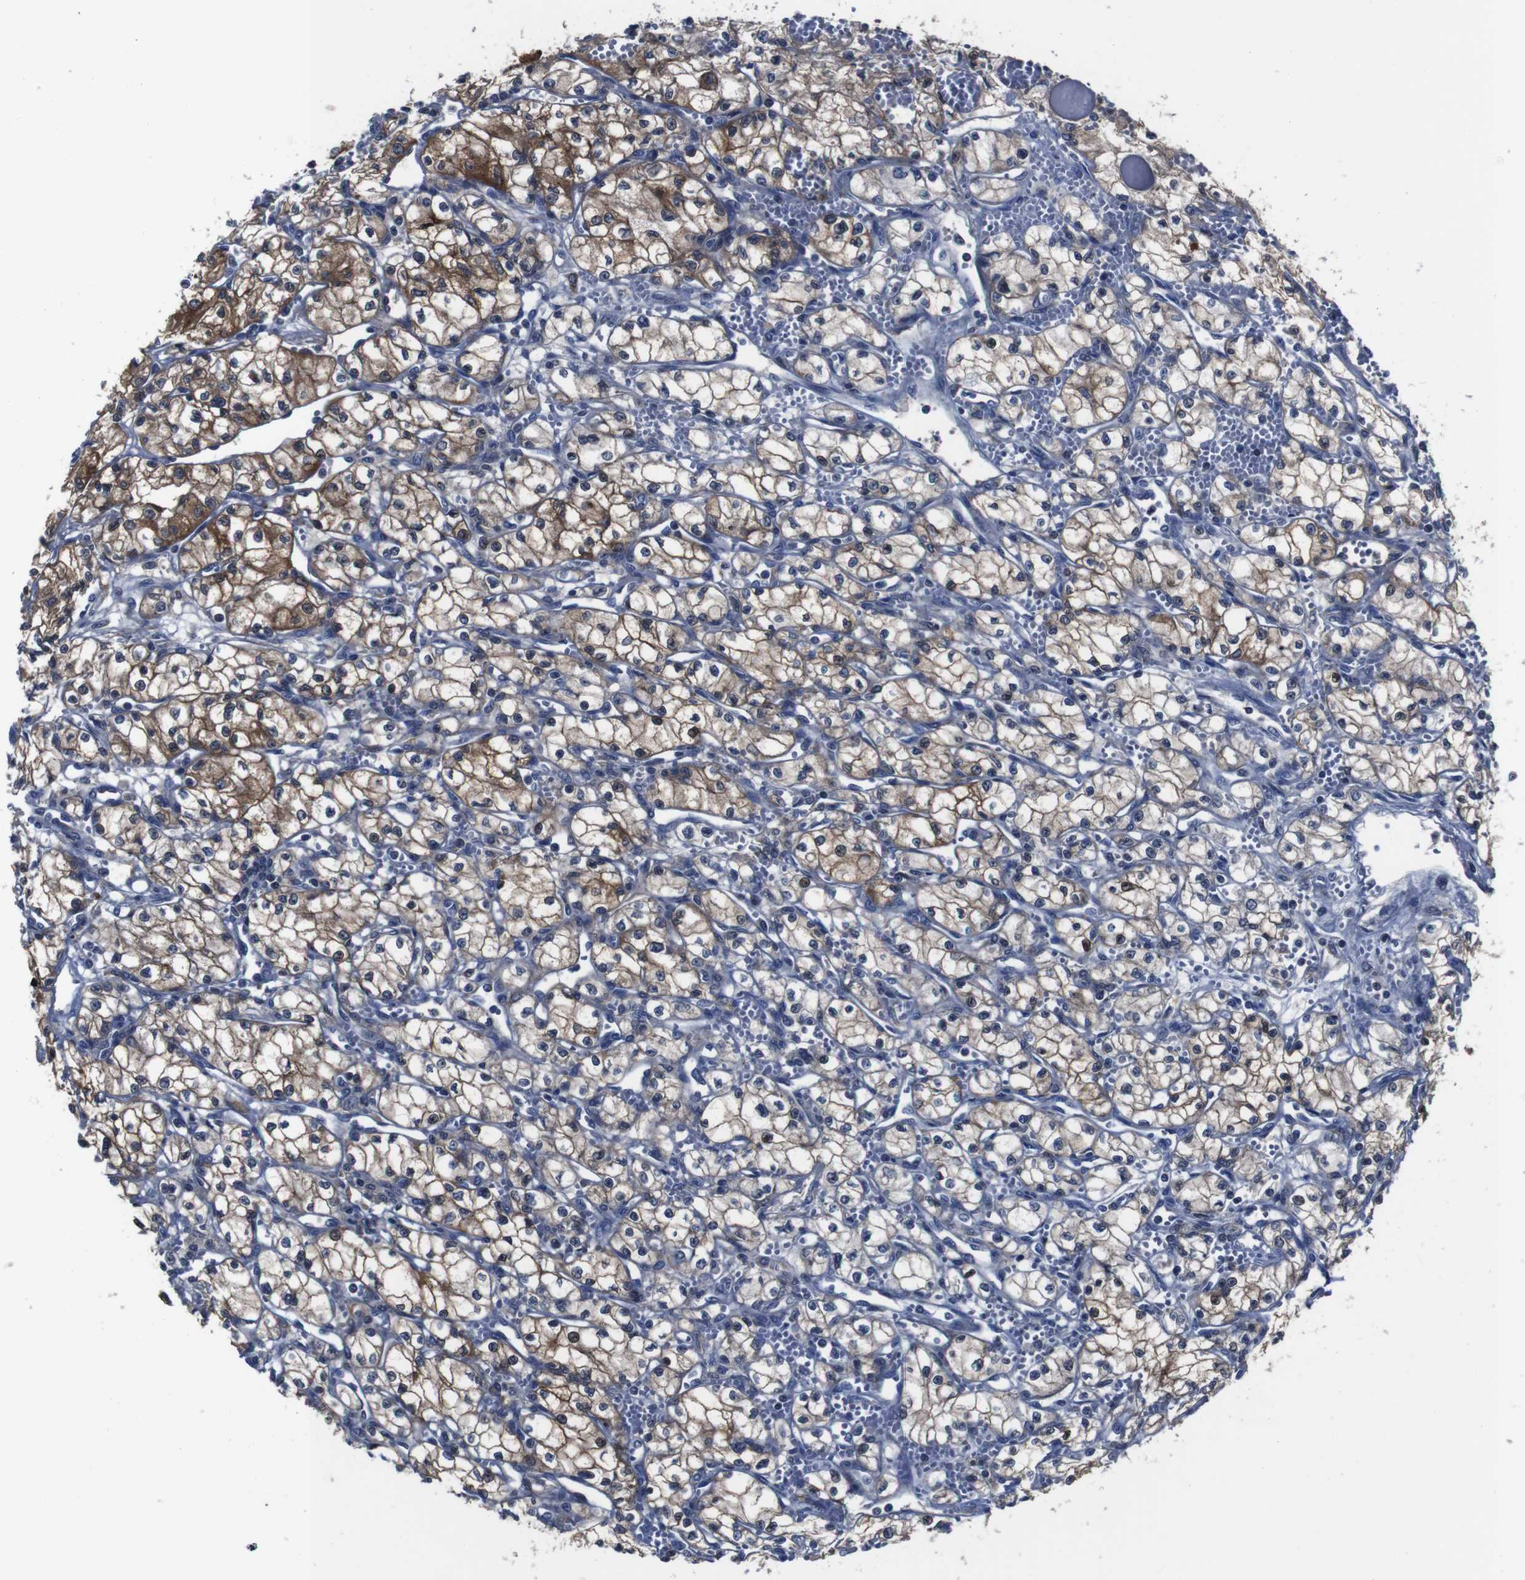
{"staining": {"intensity": "moderate", "quantity": "25%-75%", "location": "cytoplasmic/membranous"}, "tissue": "renal cancer", "cell_type": "Tumor cells", "image_type": "cancer", "snomed": [{"axis": "morphology", "description": "Normal tissue, NOS"}, {"axis": "morphology", "description": "Adenocarcinoma, NOS"}, {"axis": "topography", "description": "Kidney"}], "caption": "Protein staining of adenocarcinoma (renal) tissue exhibits moderate cytoplasmic/membranous expression in about 25%-75% of tumor cells. Nuclei are stained in blue.", "gene": "SEMA4B", "patient": {"sex": "male", "age": 59}}